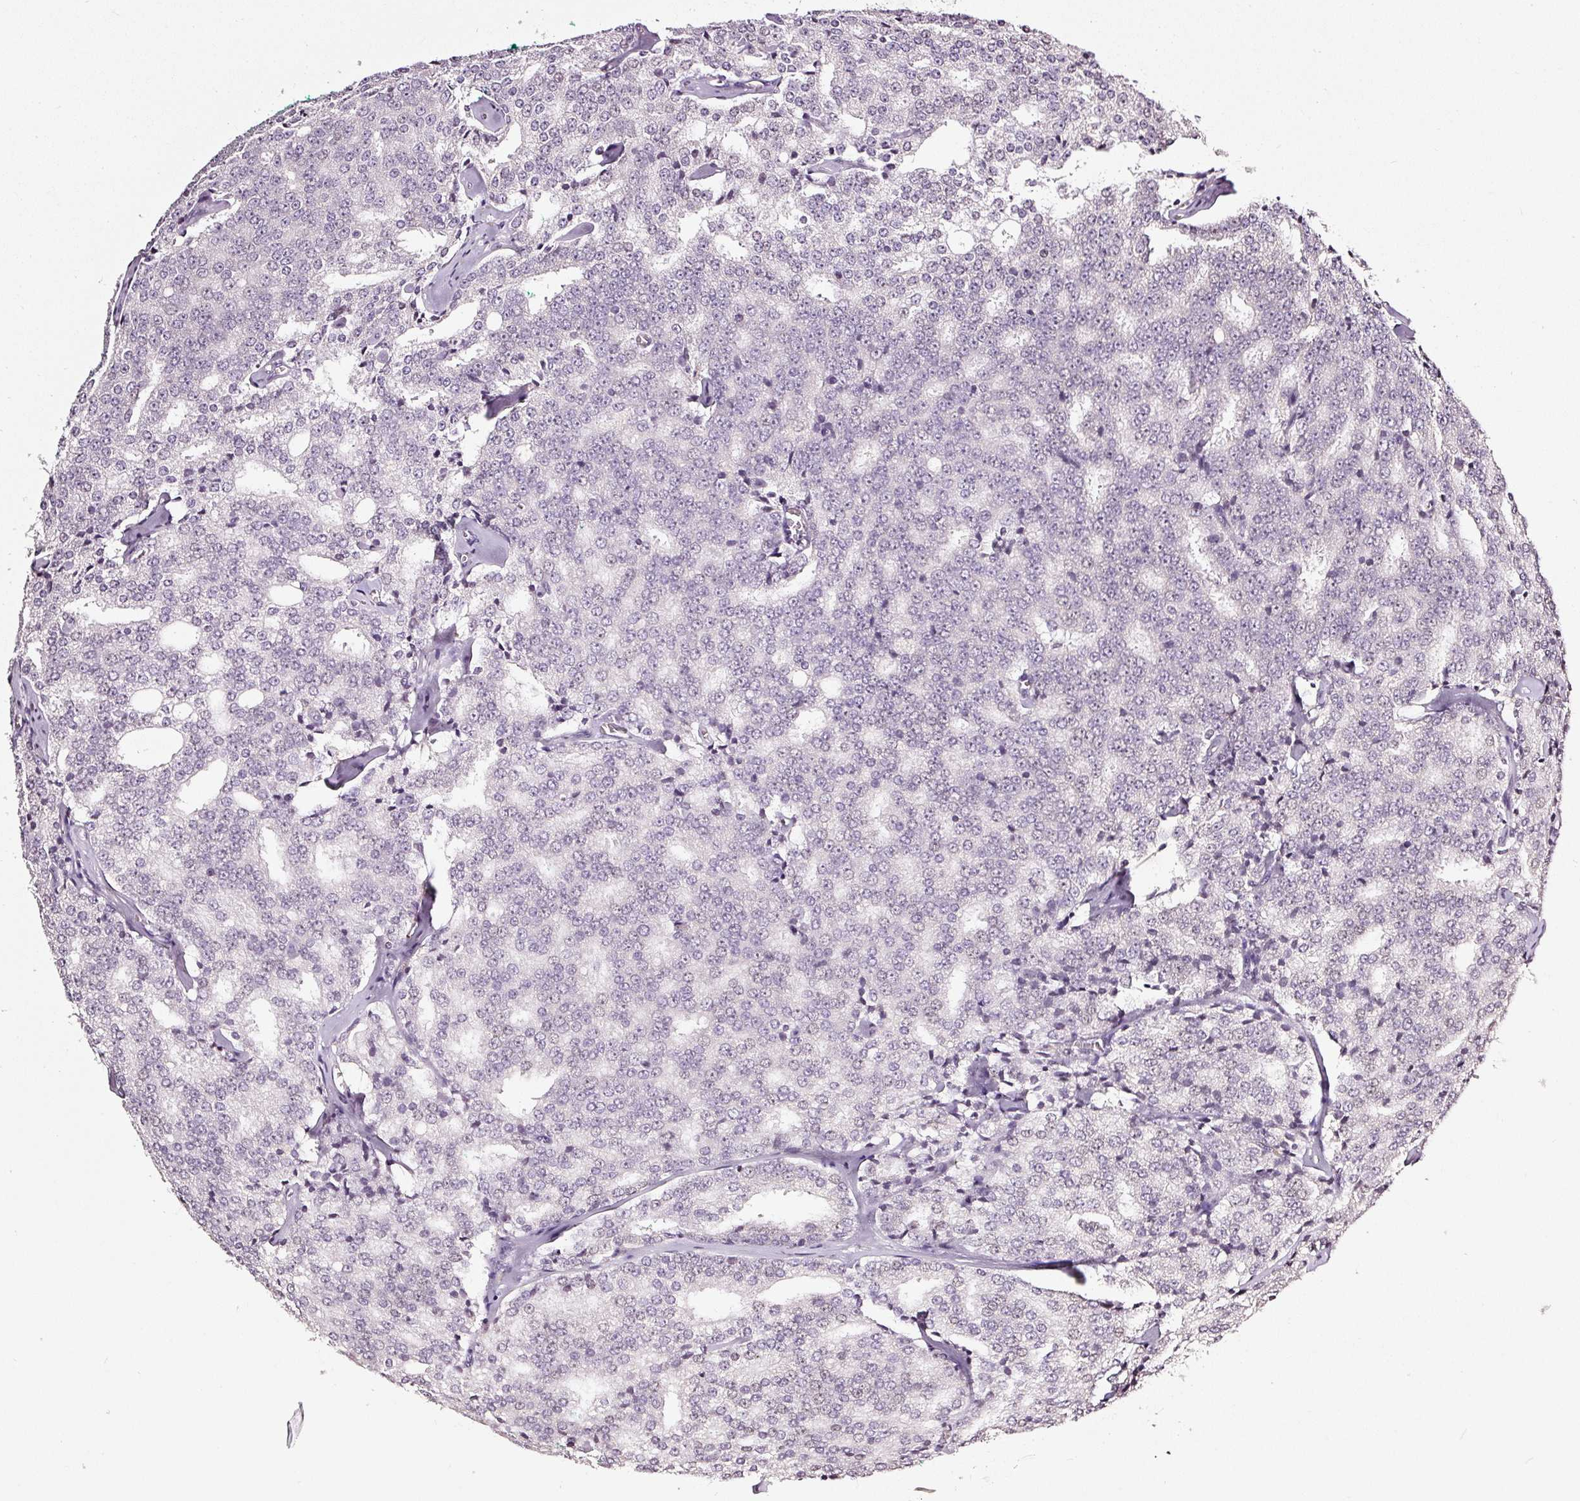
{"staining": {"intensity": "negative", "quantity": "none", "location": "none"}, "tissue": "prostate cancer", "cell_type": "Tumor cells", "image_type": "cancer", "snomed": [{"axis": "morphology", "description": "Adenocarcinoma, Low grade"}, {"axis": "topography", "description": "Prostate"}], "caption": "Prostate cancer (low-grade adenocarcinoma) was stained to show a protein in brown. There is no significant positivity in tumor cells.", "gene": "NRDE2", "patient": {"sex": "male", "age": 60}}